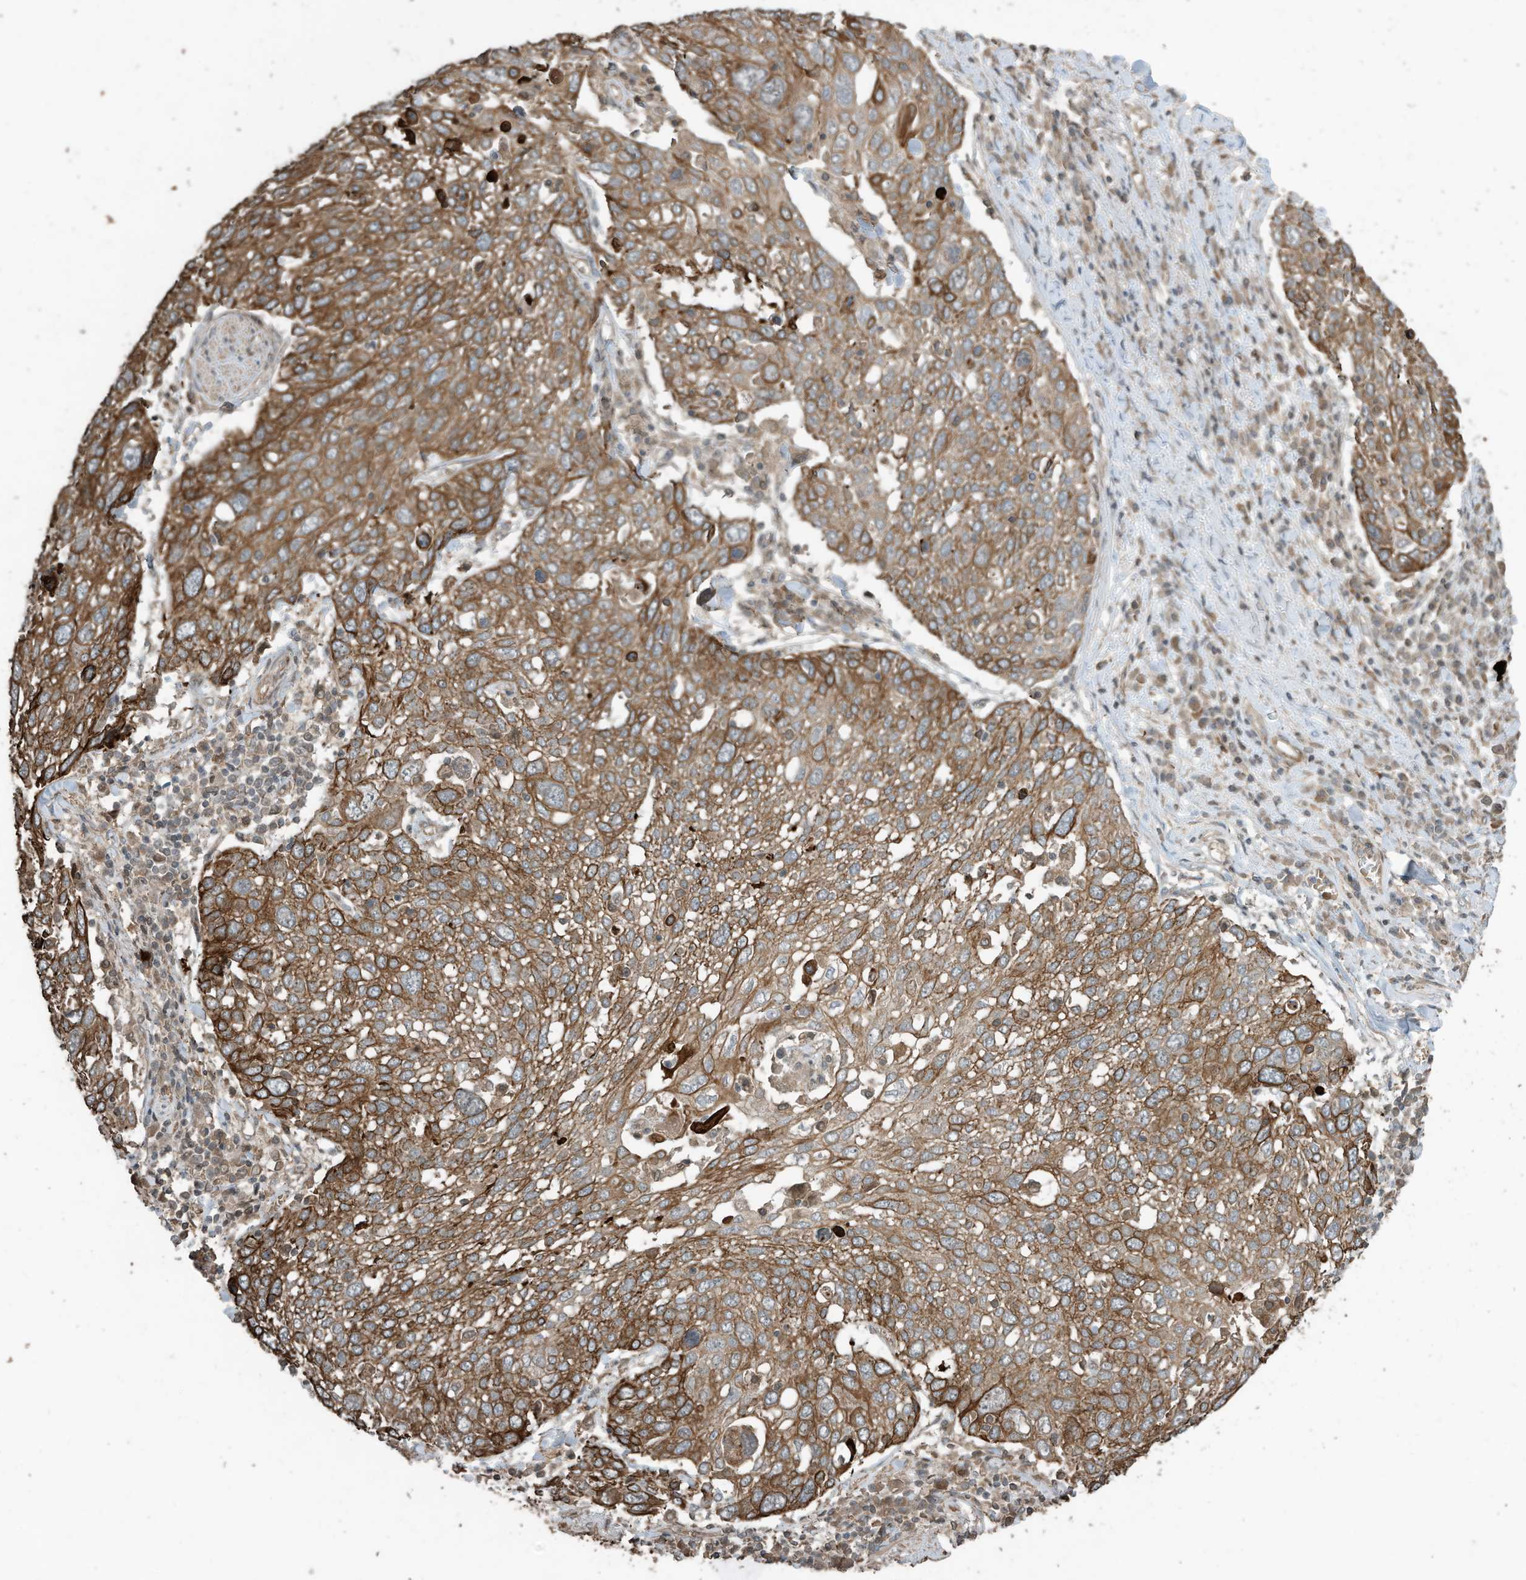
{"staining": {"intensity": "strong", "quantity": ">75%", "location": "cytoplasmic/membranous"}, "tissue": "lung cancer", "cell_type": "Tumor cells", "image_type": "cancer", "snomed": [{"axis": "morphology", "description": "Squamous cell carcinoma, NOS"}, {"axis": "topography", "description": "Lung"}], "caption": "A histopathology image showing strong cytoplasmic/membranous expression in approximately >75% of tumor cells in squamous cell carcinoma (lung), as visualized by brown immunohistochemical staining.", "gene": "ZNF653", "patient": {"sex": "male", "age": 65}}